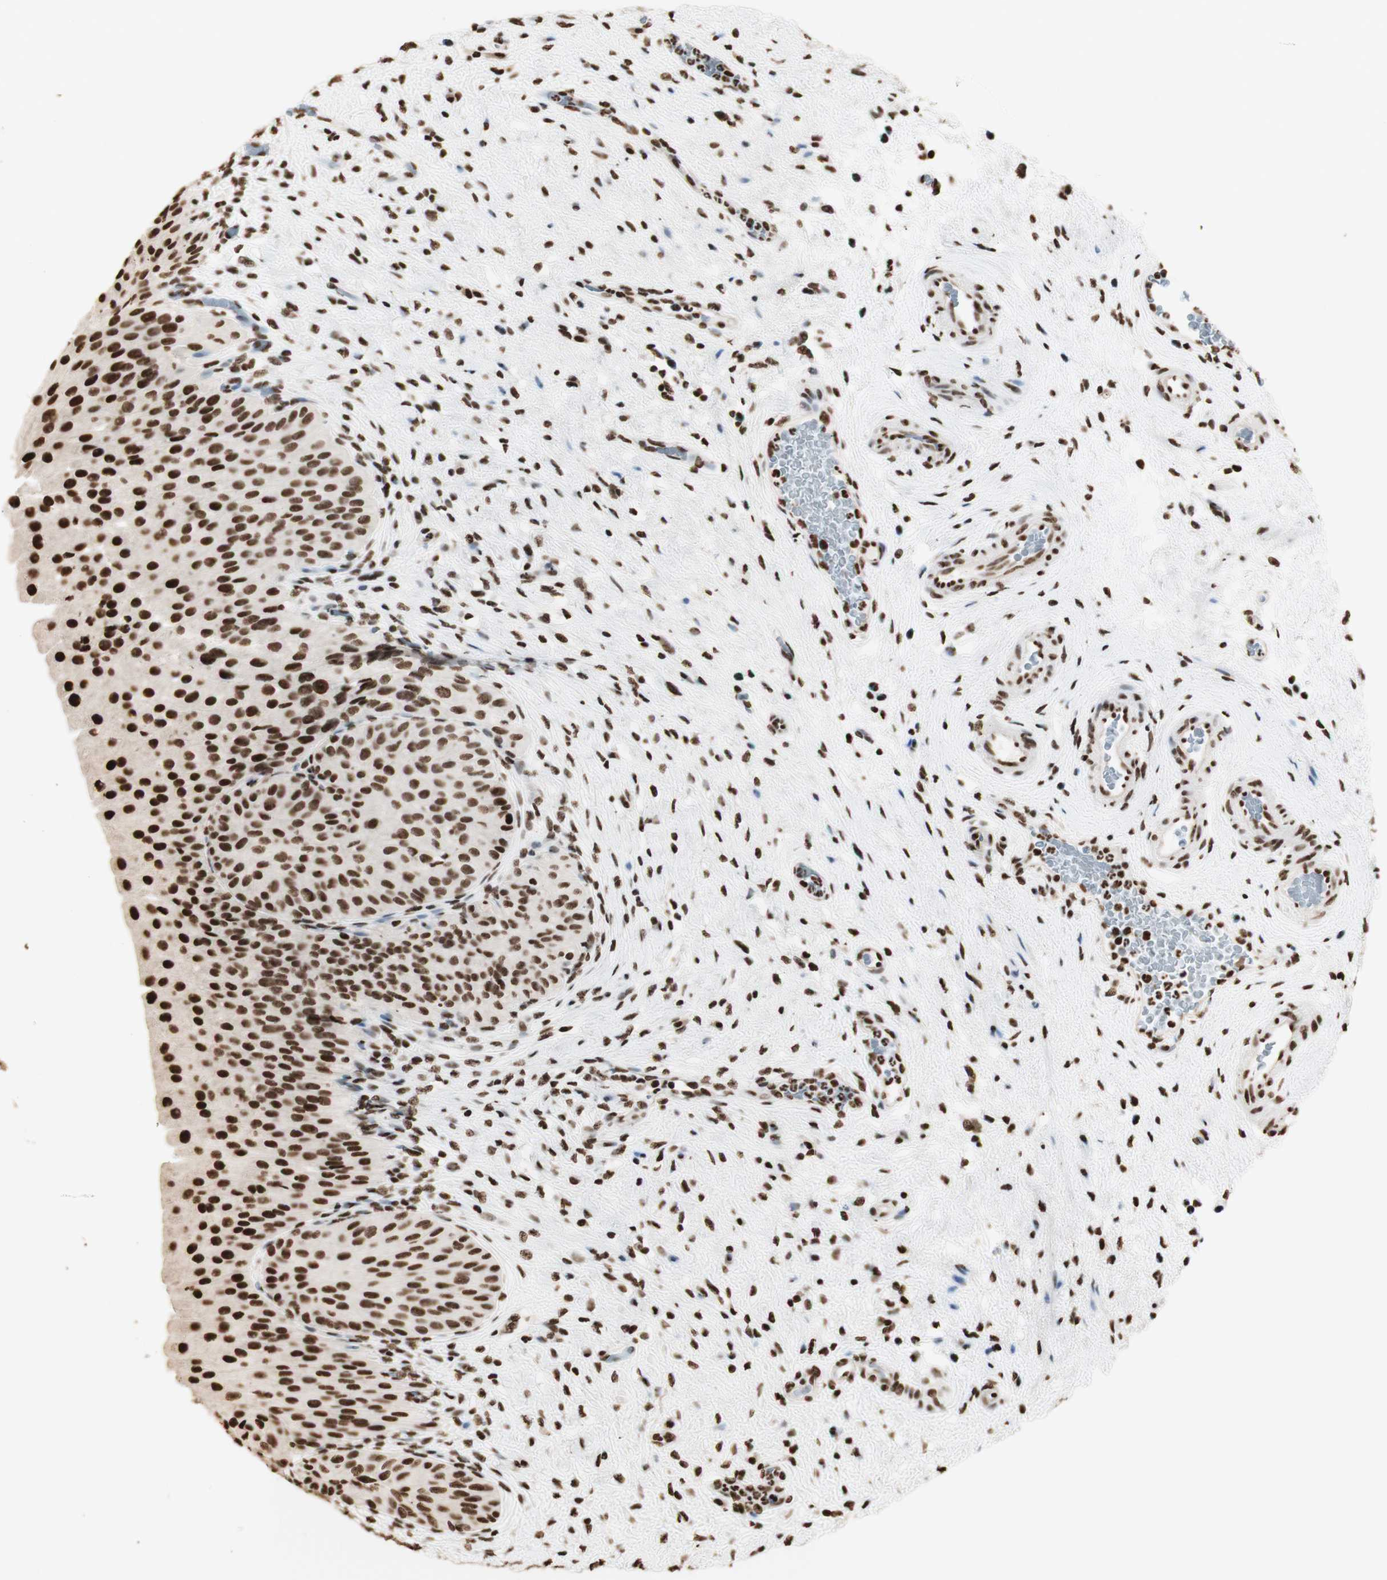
{"staining": {"intensity": "strong", "quantity": ">75%", "location": "nuclear"}, "tissue": "urinary bladder", "cell_type": "Urothelial cells", "image_type": "normal", "snomed": [{"axis": "morphology", "description": "Normal tissue, NOS"}, {"axis": "morphology", "description": "Urothelial carcinoma, High grade"}, {"axis": "topography", "description": "Urinary bladder"}], "caption": "Immunohistochemical staining of benign human urinary bladder shows strong nuclear protein staining in about >75% of urothelial cells. (brown staining indicates protein expression, while blue staining denotes nuclei).", "gene": "HNRNPA2B1", "patient": {"sex": "male", "age": 46}}